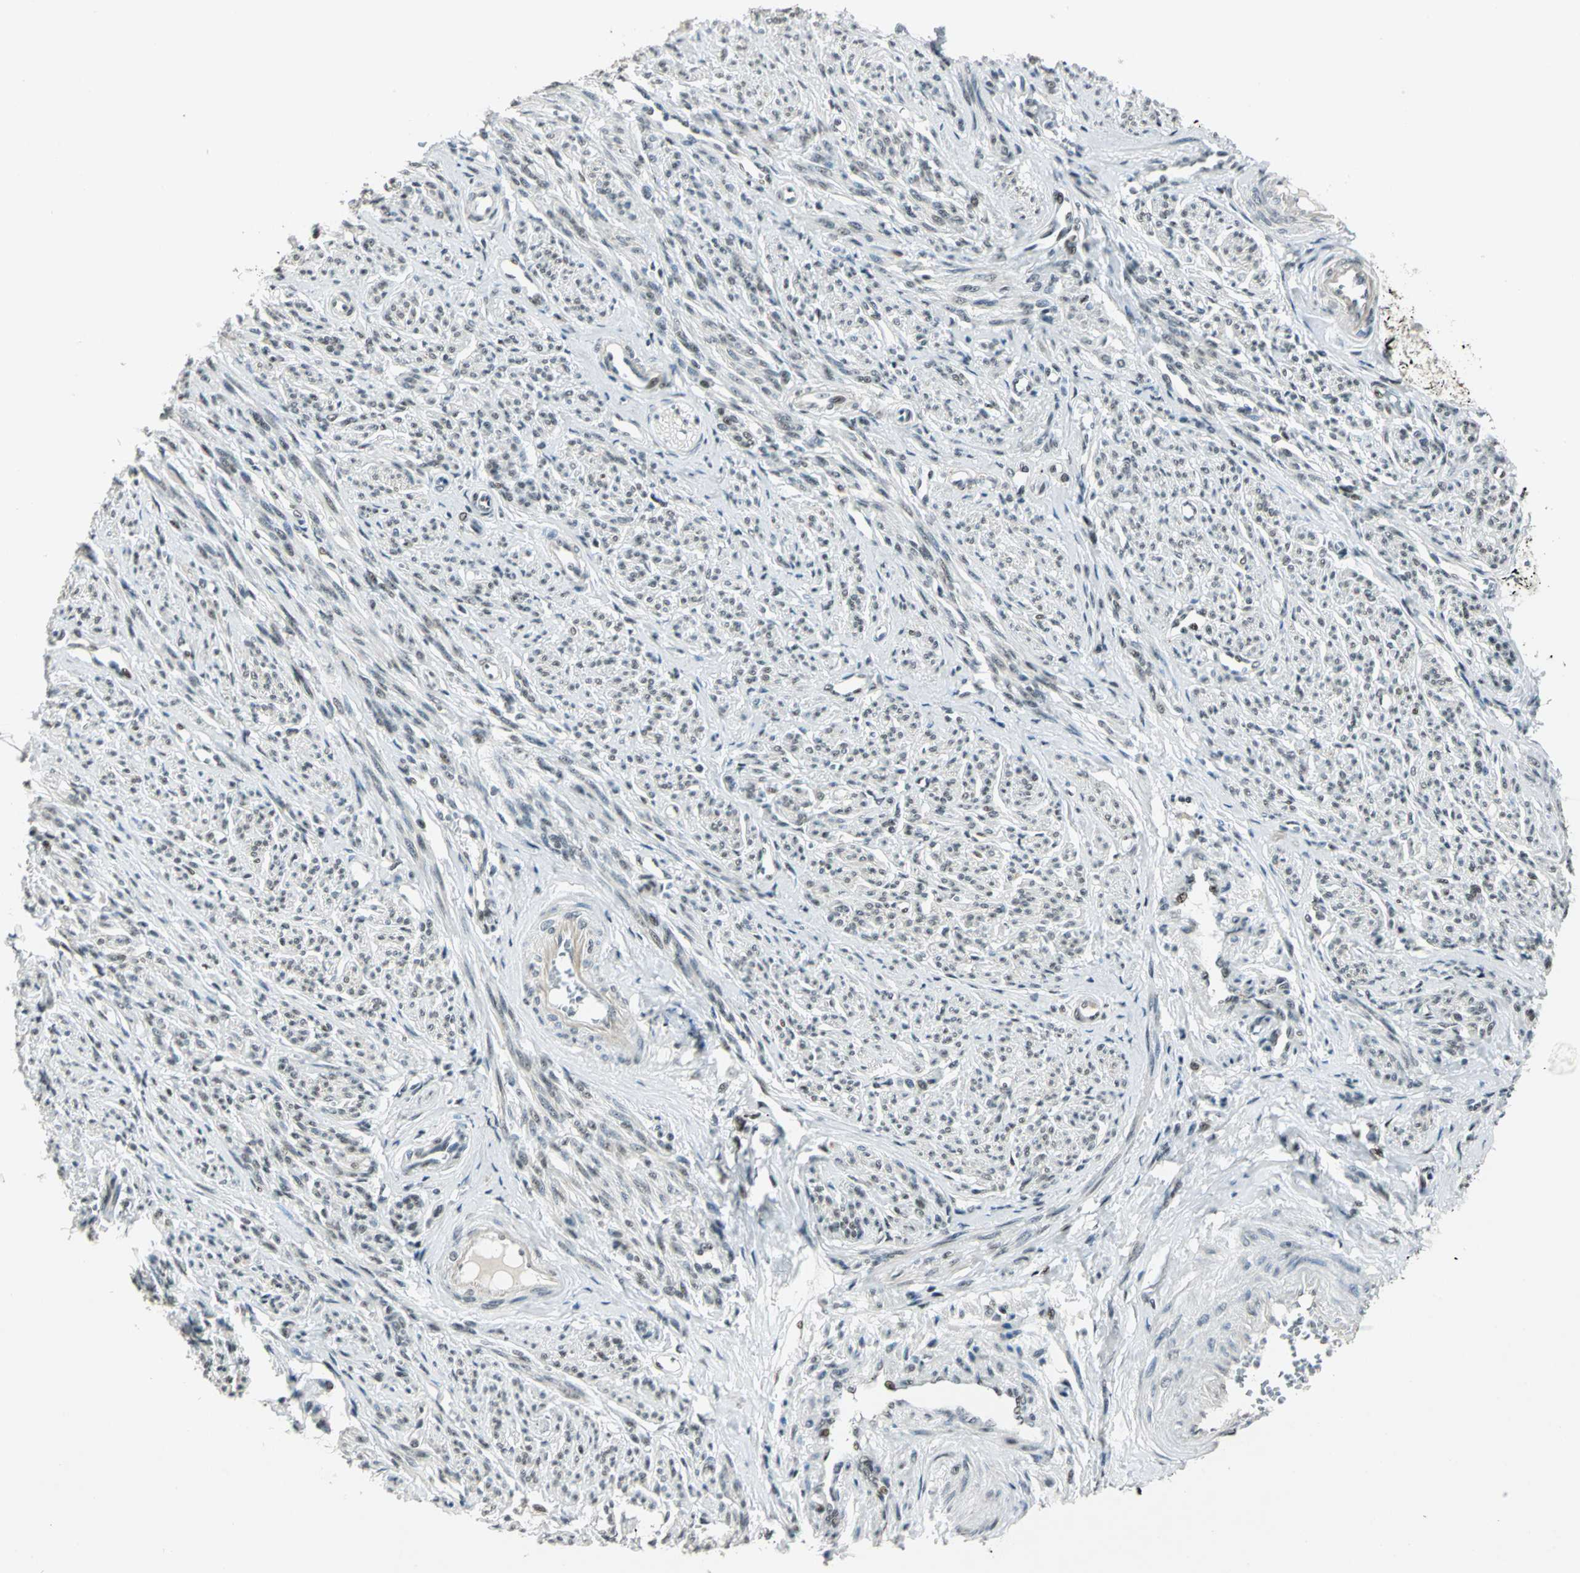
{"staining": {"intensity": "weak", "quantity": ">75%", "location": "cytoplasmic/membranous,nuclear"}, "tissue": "smooth muscle", "cell_type": "Smooth muscle cells", "image_type": "normal", "snomed": [{"axis": "morphology", "description": "Normal tissue, NOS"}, {"axis": "topography", "description": "Smooth muscle"}], "caption": "Protein expression analysis of unremarkable human smooth muscle reveals weak cytoplasmic/membranous,nuclear positivity in approximately >75% of smooth muscle cells. The staining is performed using DAB (3,3'-diaminobenzidine) brown chromogen to label protein expression. The nuclei are counter-stained blue using hematoxylin.", "gene": "KAT6B", "patient": {"sex": "female", "age": 65}}